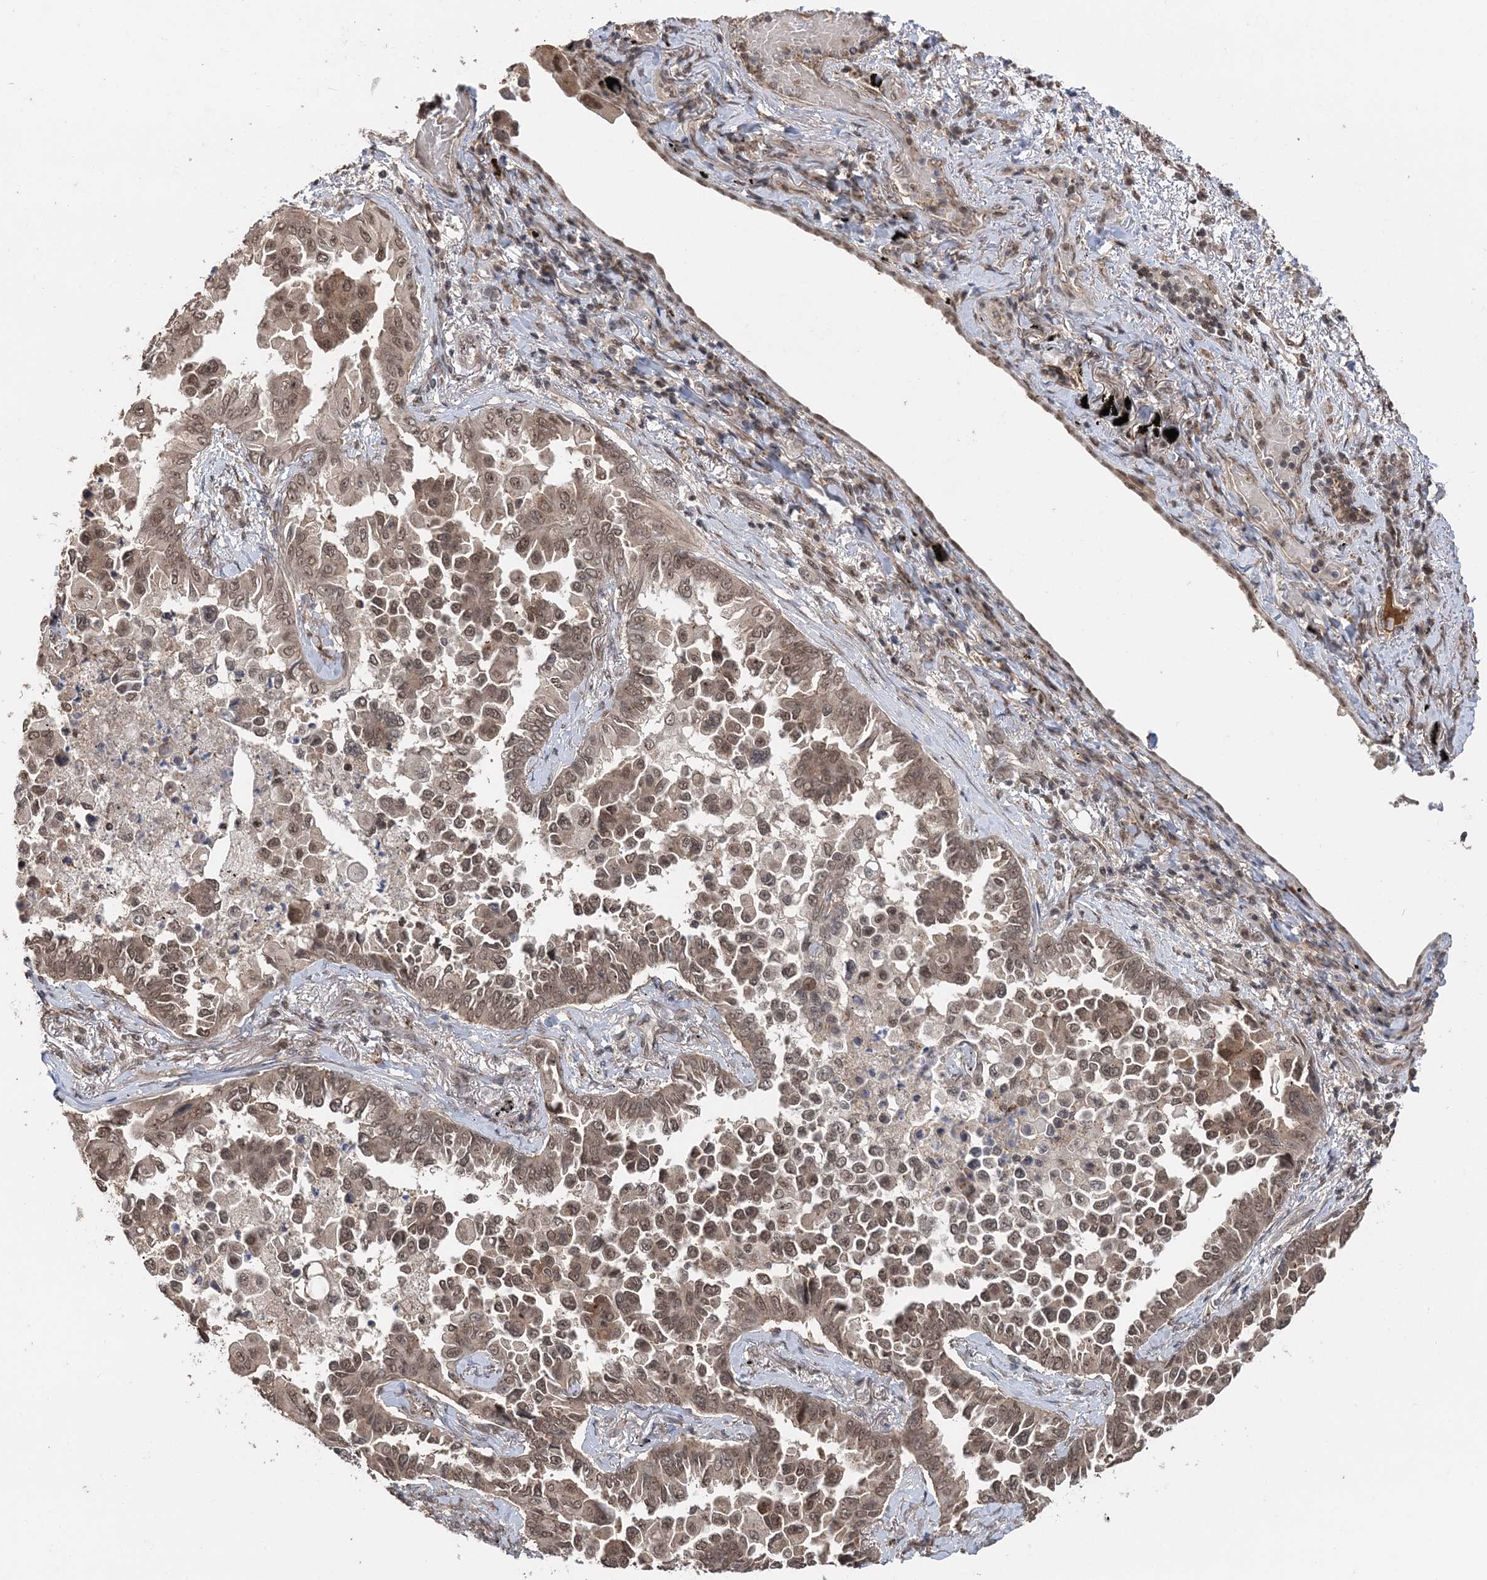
{"staining": {"intensity": "moderate", "quantity": ">75%", "location": "nuclear"}, "tissue": "lung cancer", "cell_type": "Tumor cells", "image_type": "cancer", "snomed": [{"axis": "morphology", "description": "Adenocarcinoma, NOS"}, {"axis": "topography", "description": "Lung"}], "caption": "Protein analysis of adenocarcinoma (lung) tissue exhibits moderate nuclear expression in approximately >75% of tumor cells.", "gene": "TSHZ2", "patient": {"sex": "female", "age": 67}}